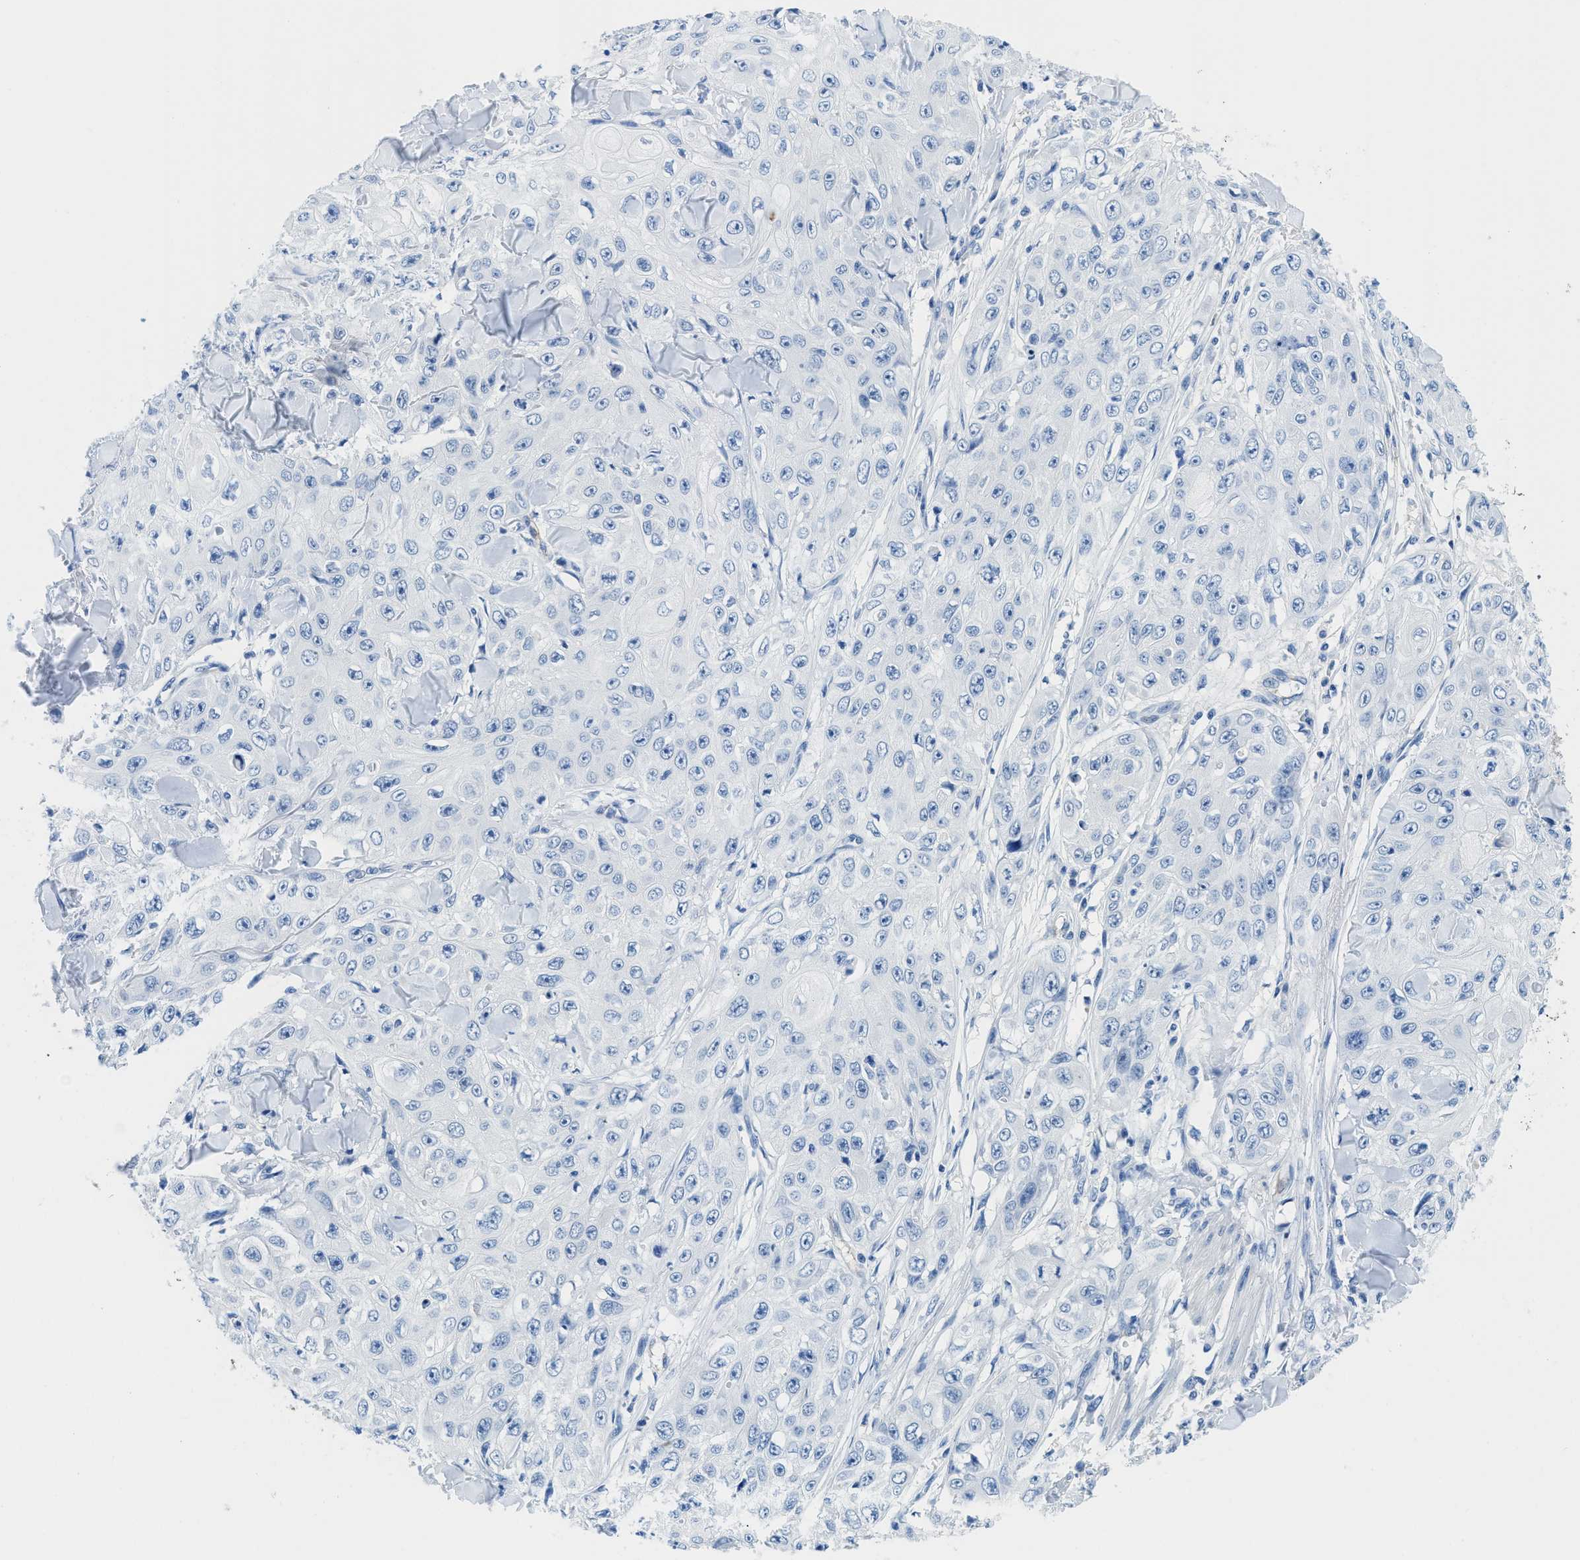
{"staining": {"intensity": "negative", "quantity": "none", "location": "none"}, "tissue": "skin cancer", "cell_type": "Tumor cells", "image_type": "cancer", "snomed": [{"axis": "morphology", "description": "Squamous cell carcinoma, NOS"}, {"axis": "topography", "description": "Skin"}], "caption": "Immunohistochemistry of human skin cancer (squamous cell carcinoma) exhibits no positivity in tumor cells. (Stains: DAB IHC with hematoxylin counter stain, Microscopy: brightfield microscopy at high magnification).", "gene": "MBL2", "patient": {"sex": "male", "age": 86}}